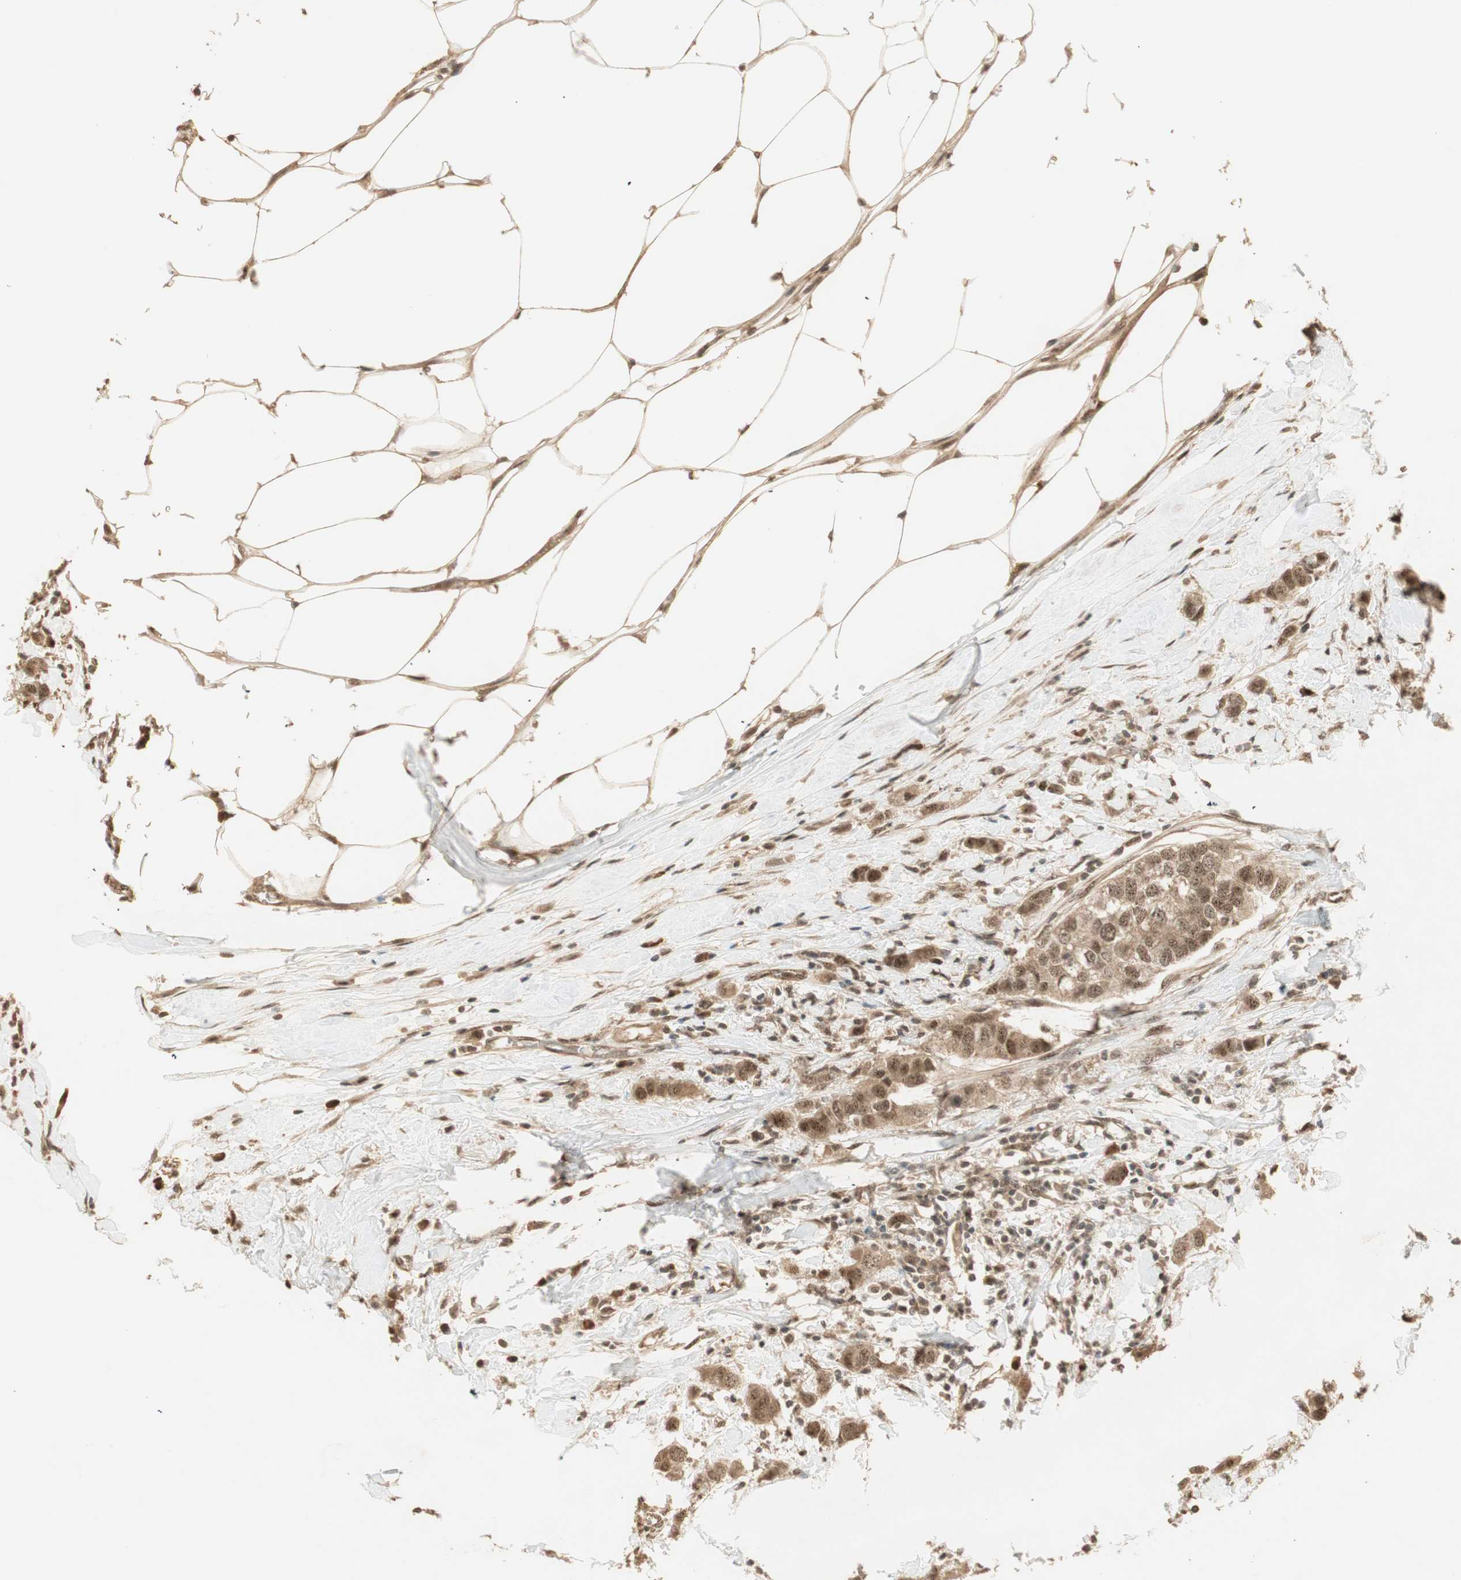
{"staining": {"intensity": "moderate", "quantity": ">75%", "location": "cytoplasmic/membranous,nuclear"}, "tissue": "breast cancer", "cell_type": "Tumor cells", "image_type": "cancer", "snomed": [{"axis": "morphology", "description": "Duct carcinoma"}, {"axis": "topography", "description": "Breast"}], "caption": "Tumor cells display medium levels of moderate cytoplasmic/membranous and nuclear expression in about >75% of cells in breast intraductal carcinoma.", "gene": "ZSCAN31", "patient": {"sex": "female", "age": 50}}